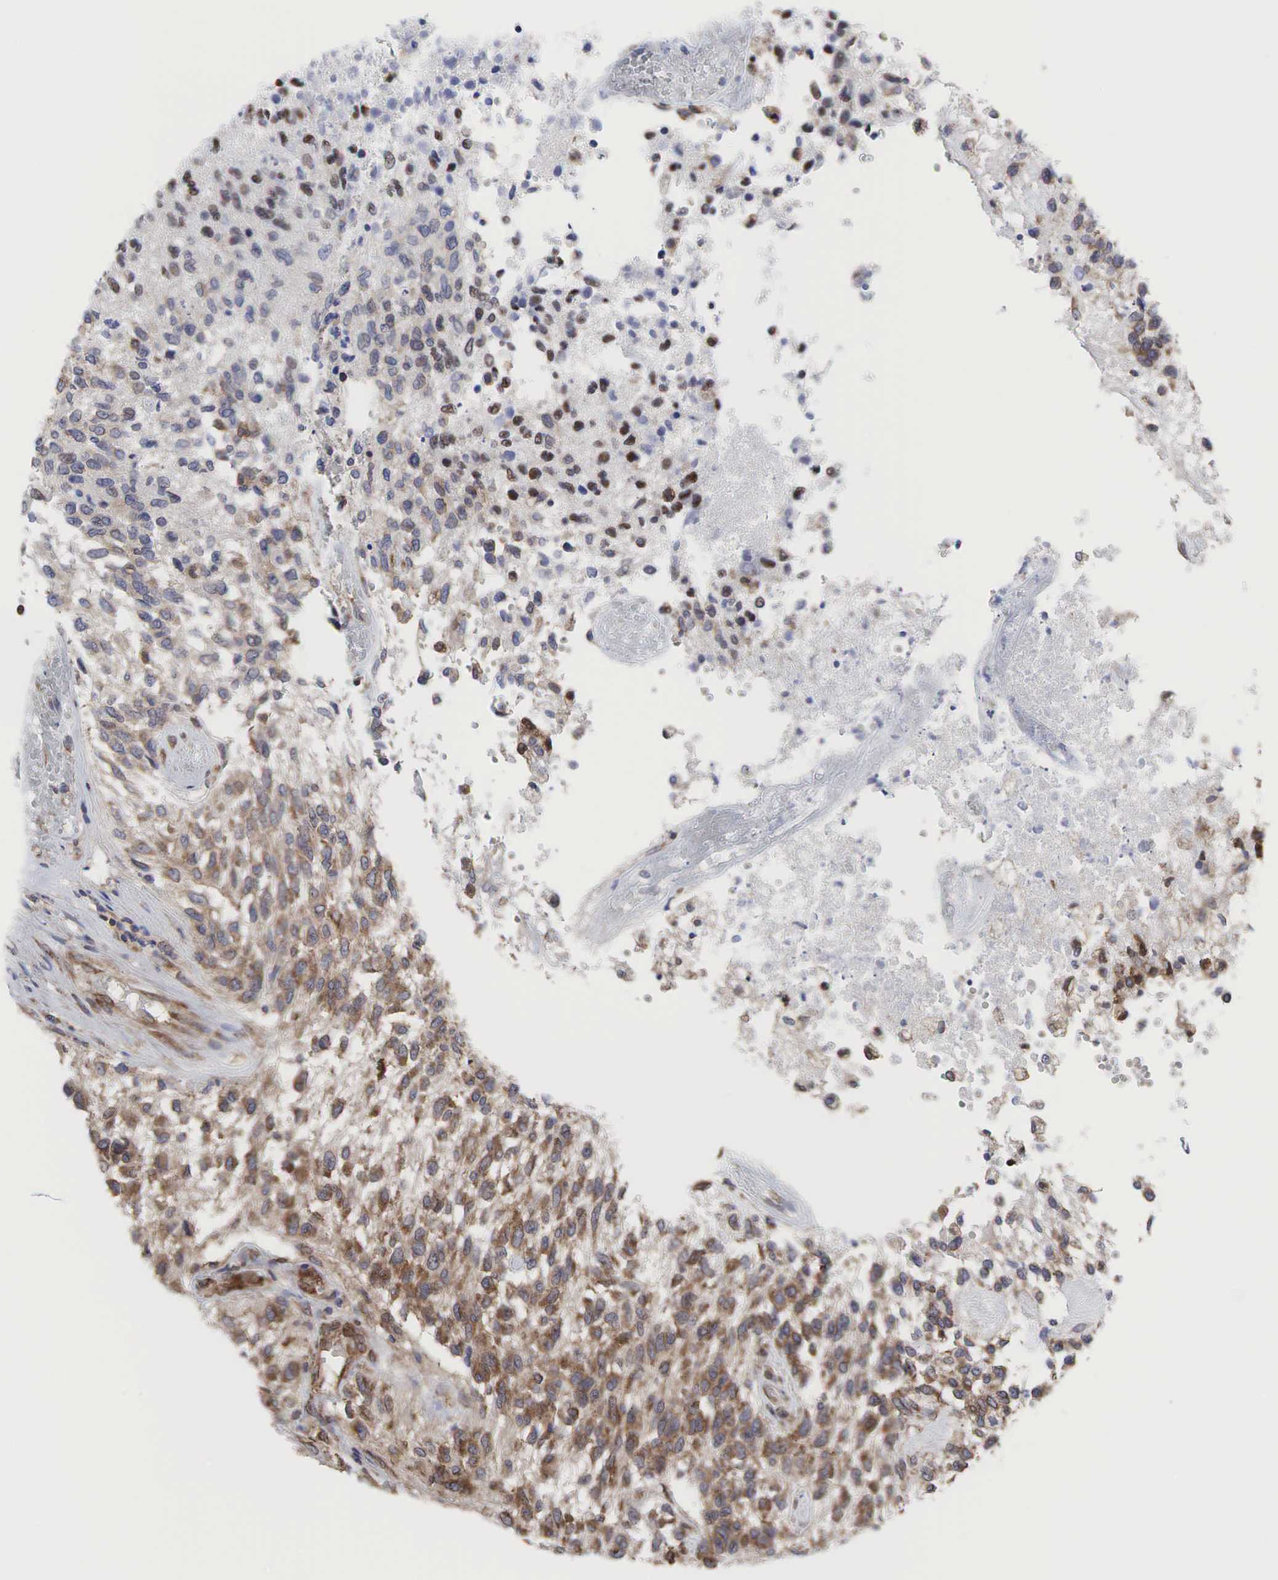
{"staining": {"intensity": "moderate", "quantity": ">75%", "location": "cytoplasmic/membranous"}, "tissue": "glioma", "cell_type": "Tumor cells", "image_type": "cancer", "snomed": [{"axis": "morphology", "description": "Glioma, malignant, High grade"}, {"axis": "topography", "description": "Brain"}], "caption": "Immunohistochemistry micrograph of human glioma stained for a protein (brown), which reveals medium levels of moderate cytoplasmic/membranous expression in about >75% of tumor cells.", "gene": "PABPC5", "patient": {"sex": "male", "age": 77}}